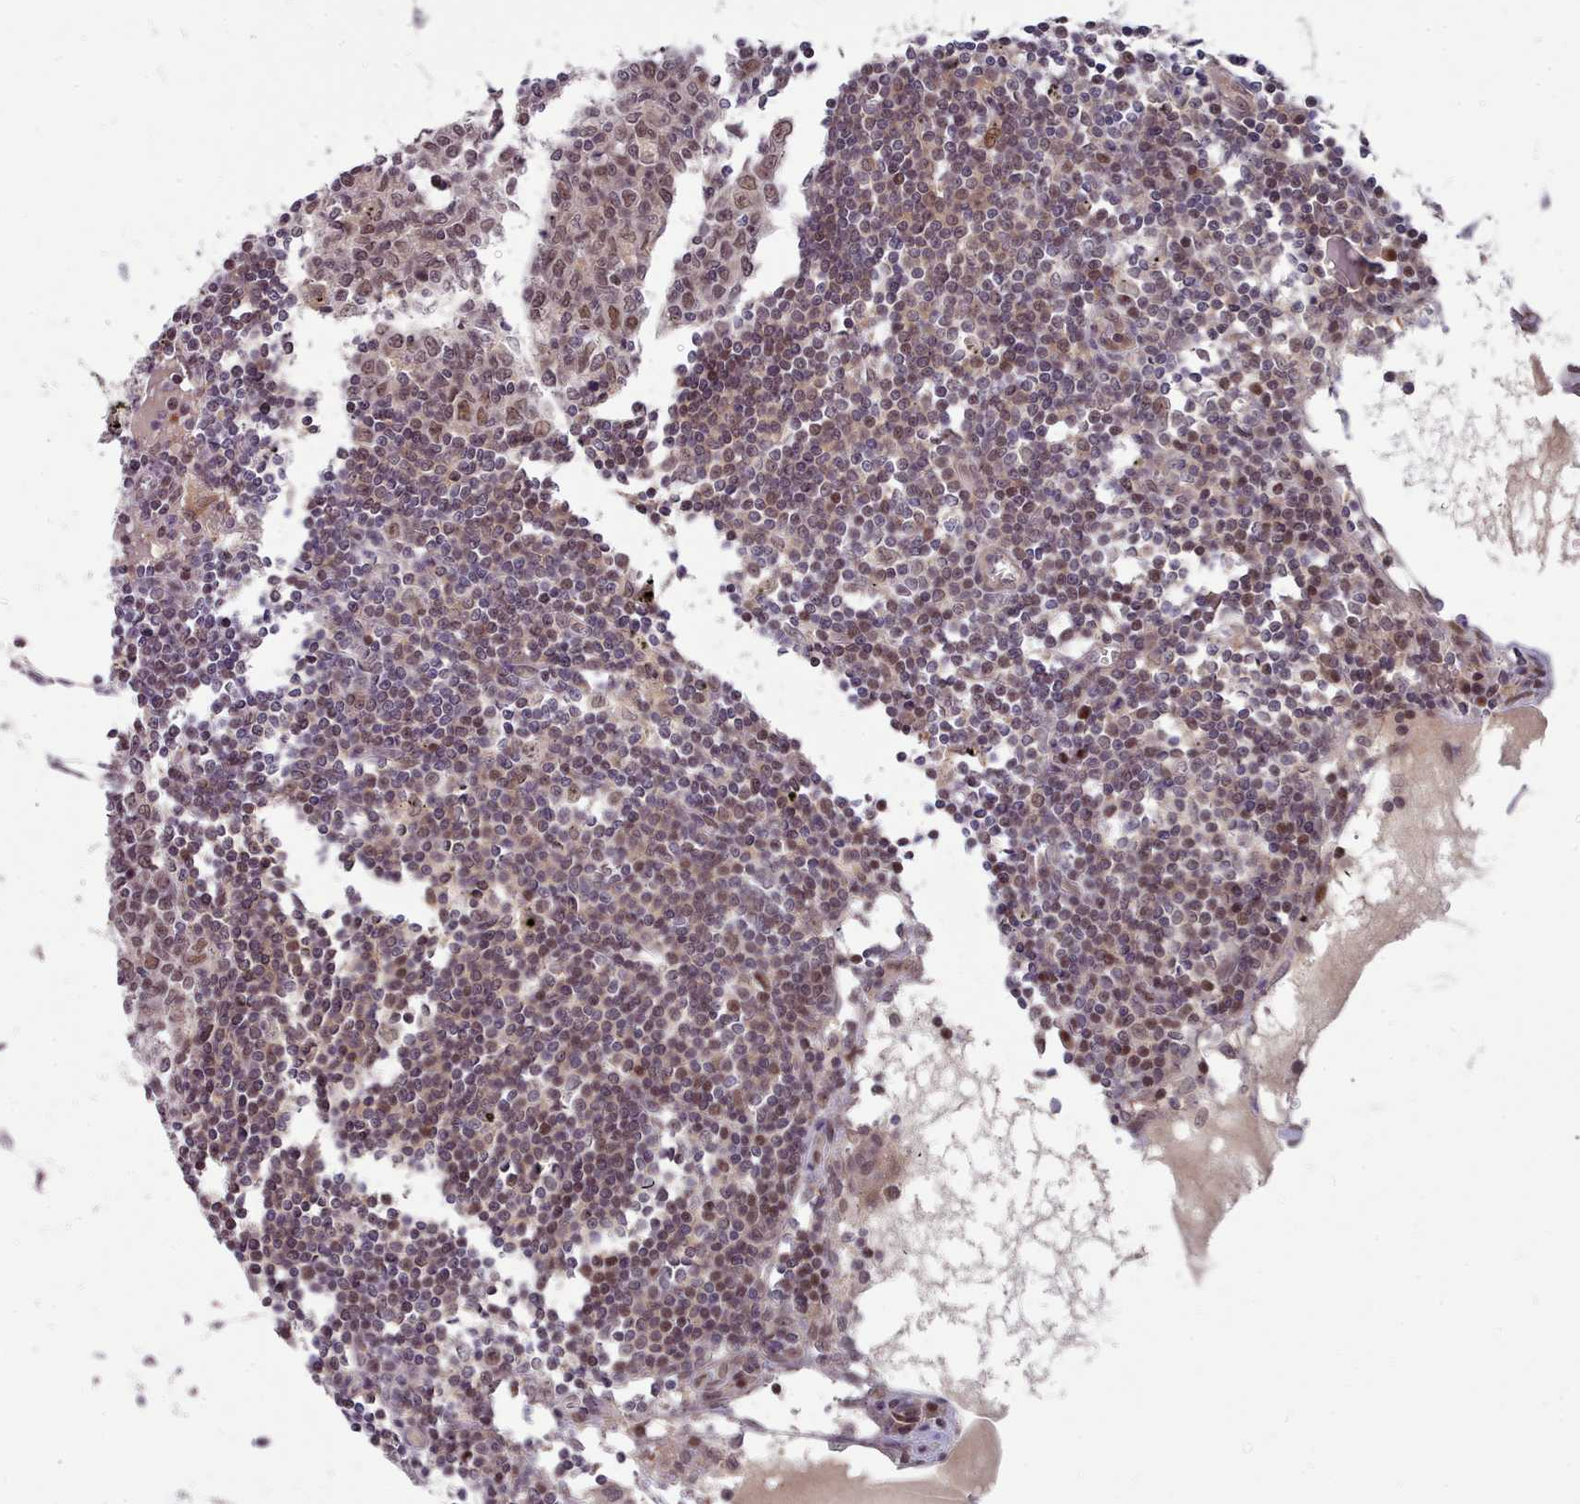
{"staining": {"intensity": "moderate", "quantity": ">75%", "location": "nuclear"}, "tissue": "lymph node", "cell_type": "Germinal center cells", "image_type": "normal", "snomed": [{"axis": "morphology", "description": "Normal tissue, NOS"}, {"axis": "topography", "description": "Lymph node"}], "caption": "Lymph node stained for a protein (brown) exhibits moderate nuclear positive staining in about >75% of germinal center cells.", "gene": "GINS1", "patient": {"sex": "male", "age": 74}}